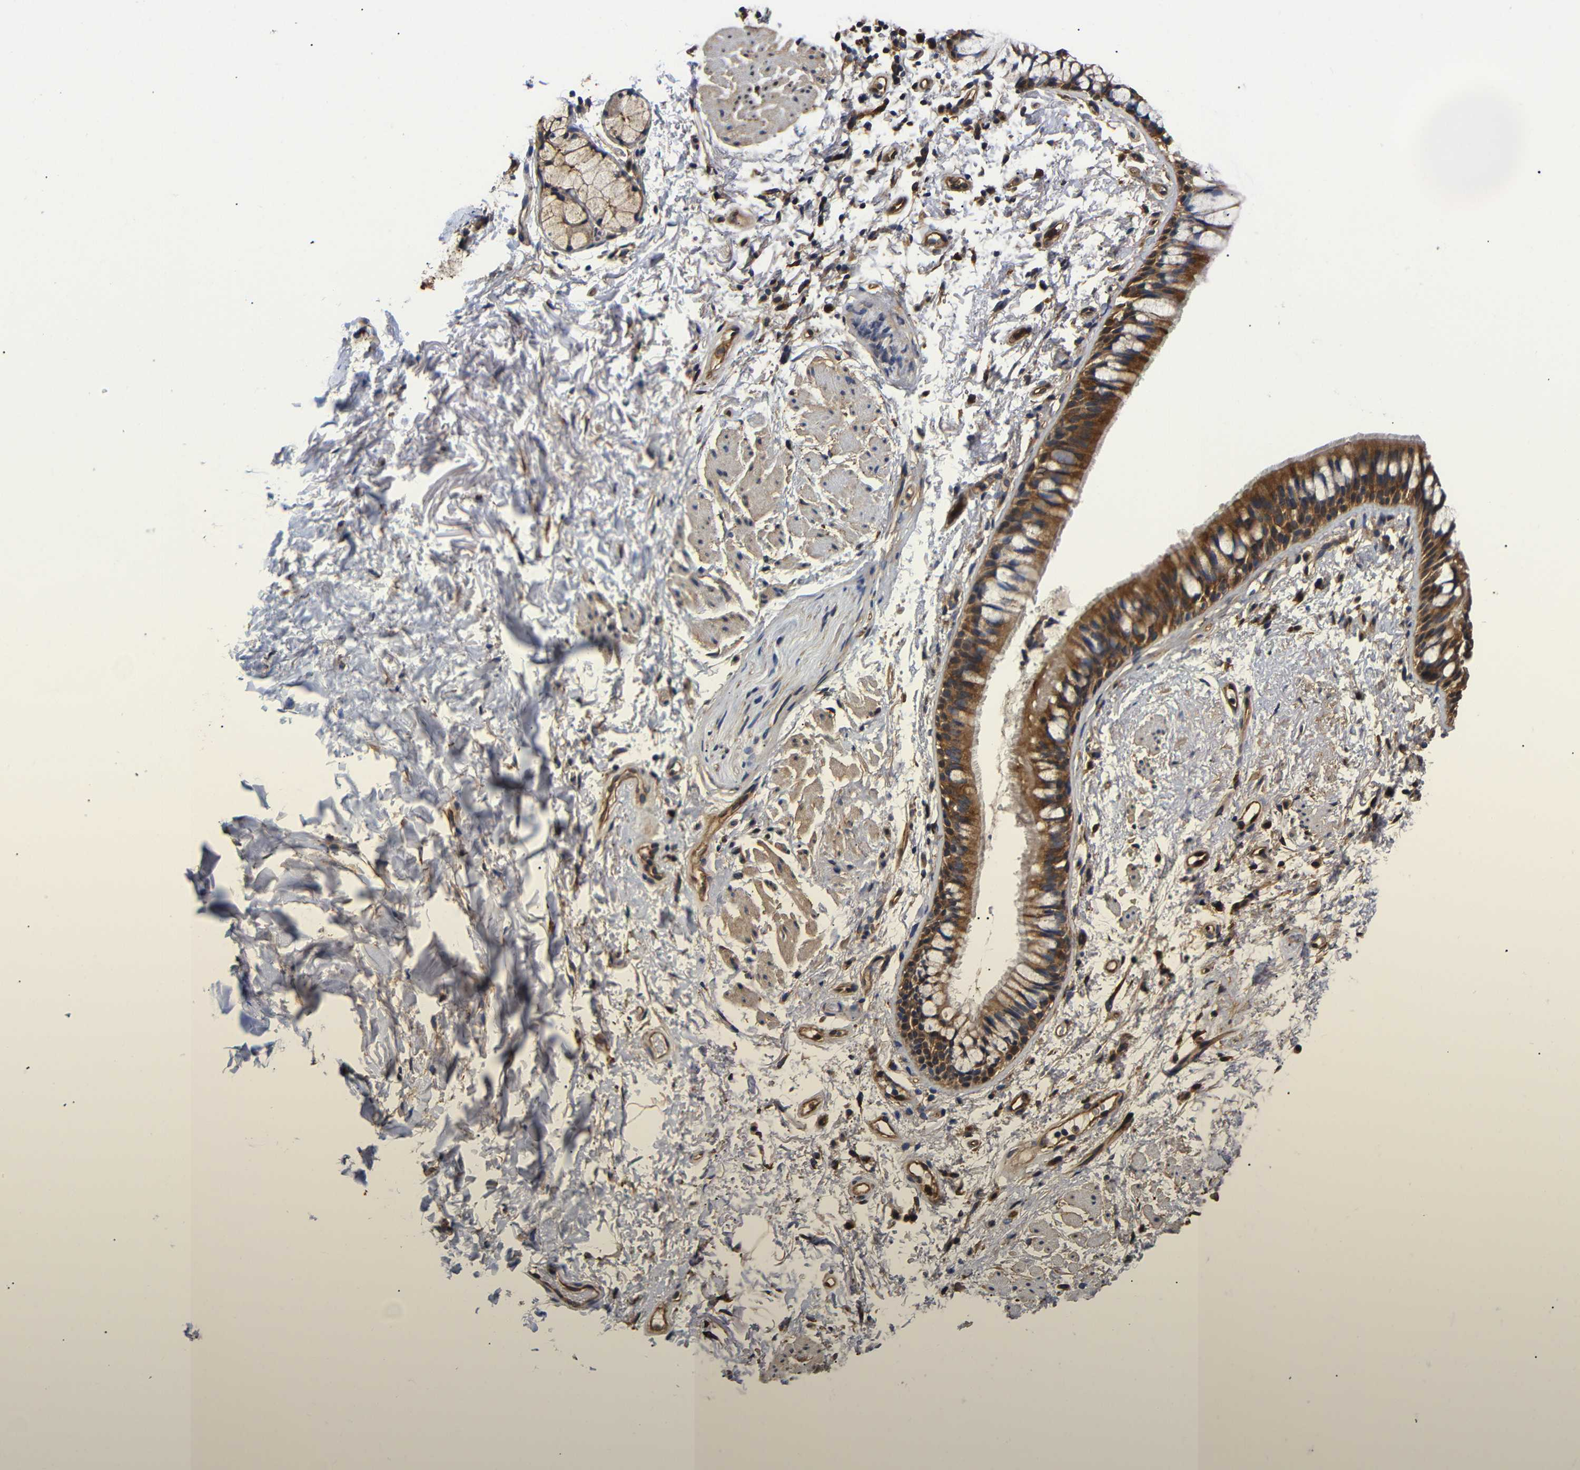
{"staining": {"intensity": "weak", "quantity": "25%-75%", "location": "cytoplasmic/membranous"}, "tissue": "adipose tissue", "cell_type": "Adipocytes", "image_type": "normal", "snomed": [{"axis": "morphology", "description": "Normal tissue, NOS"}, {"axis": "topography", "description": "Cartilage tissue"}, {"axis": "topography", "description": "Bronchus"}], "caption": "Immunohistochemical staining of unremarkable adipose tissue reveals weak cytoplasmic/membranous protein positivity in about 25%-75% of adipocytes.", "gene": "LRRCC1", "patient": {"sex": "female", "age": 73}}